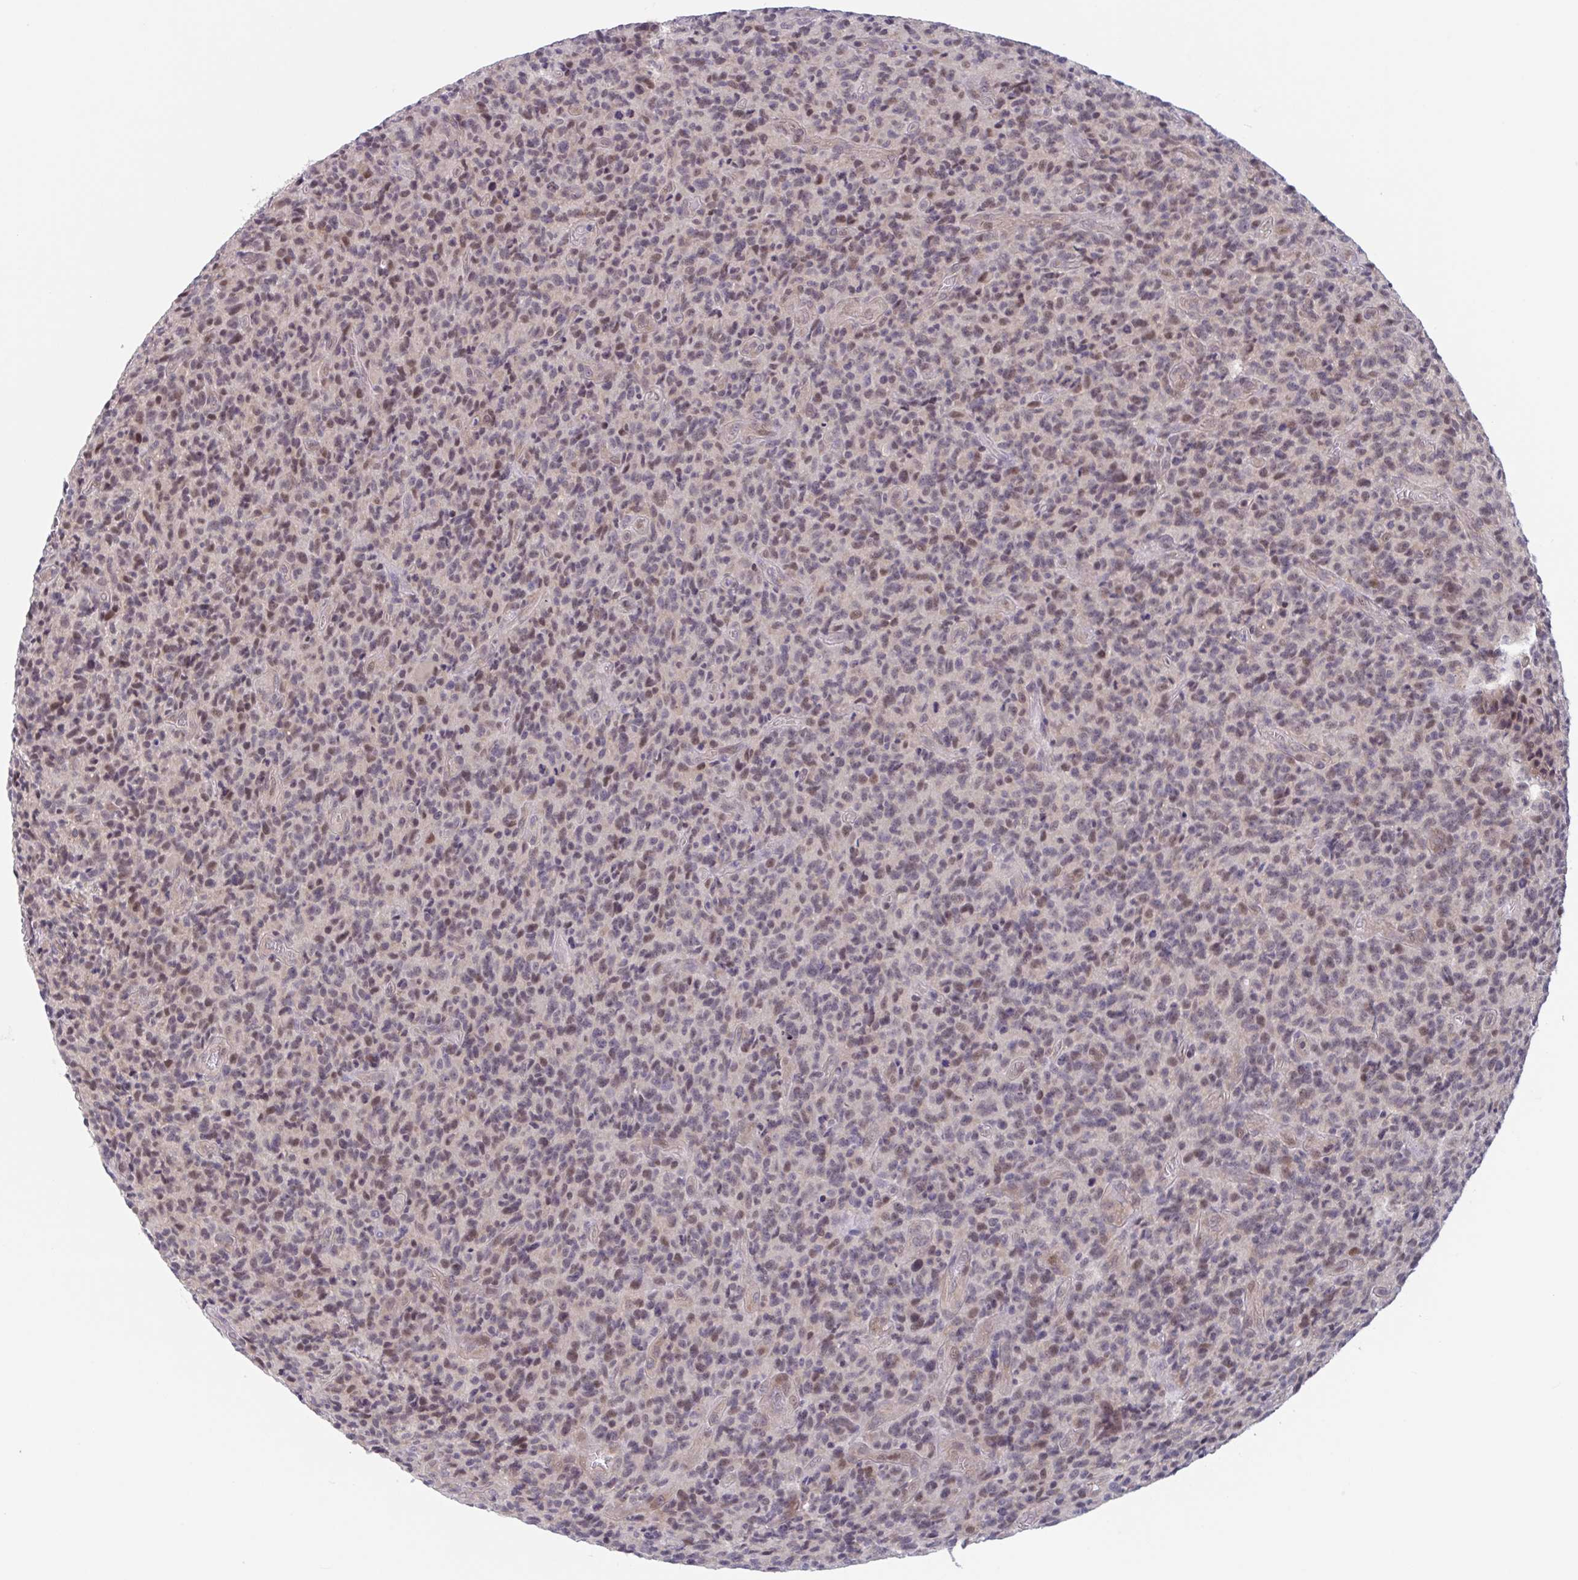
{"staining": {"intensity": "moderate", "quantity": "25%-75%", "location": "nuclear"}, "tissue": "glioma", "cell_type": "Tumor cells", "image_type": "cancer", "snomed": [{"axis": "morphology", "description": "Glioma, malignant, High grade"}, {"axis": "topography", "description": "Brain"}], "caption": "A medium amount of moderate nuclear expression is seen in about 25%-75% of tumor cells in glioma tissue.", "gene": "RIOK1", "patient": {"sex": "male", "age": 76}}